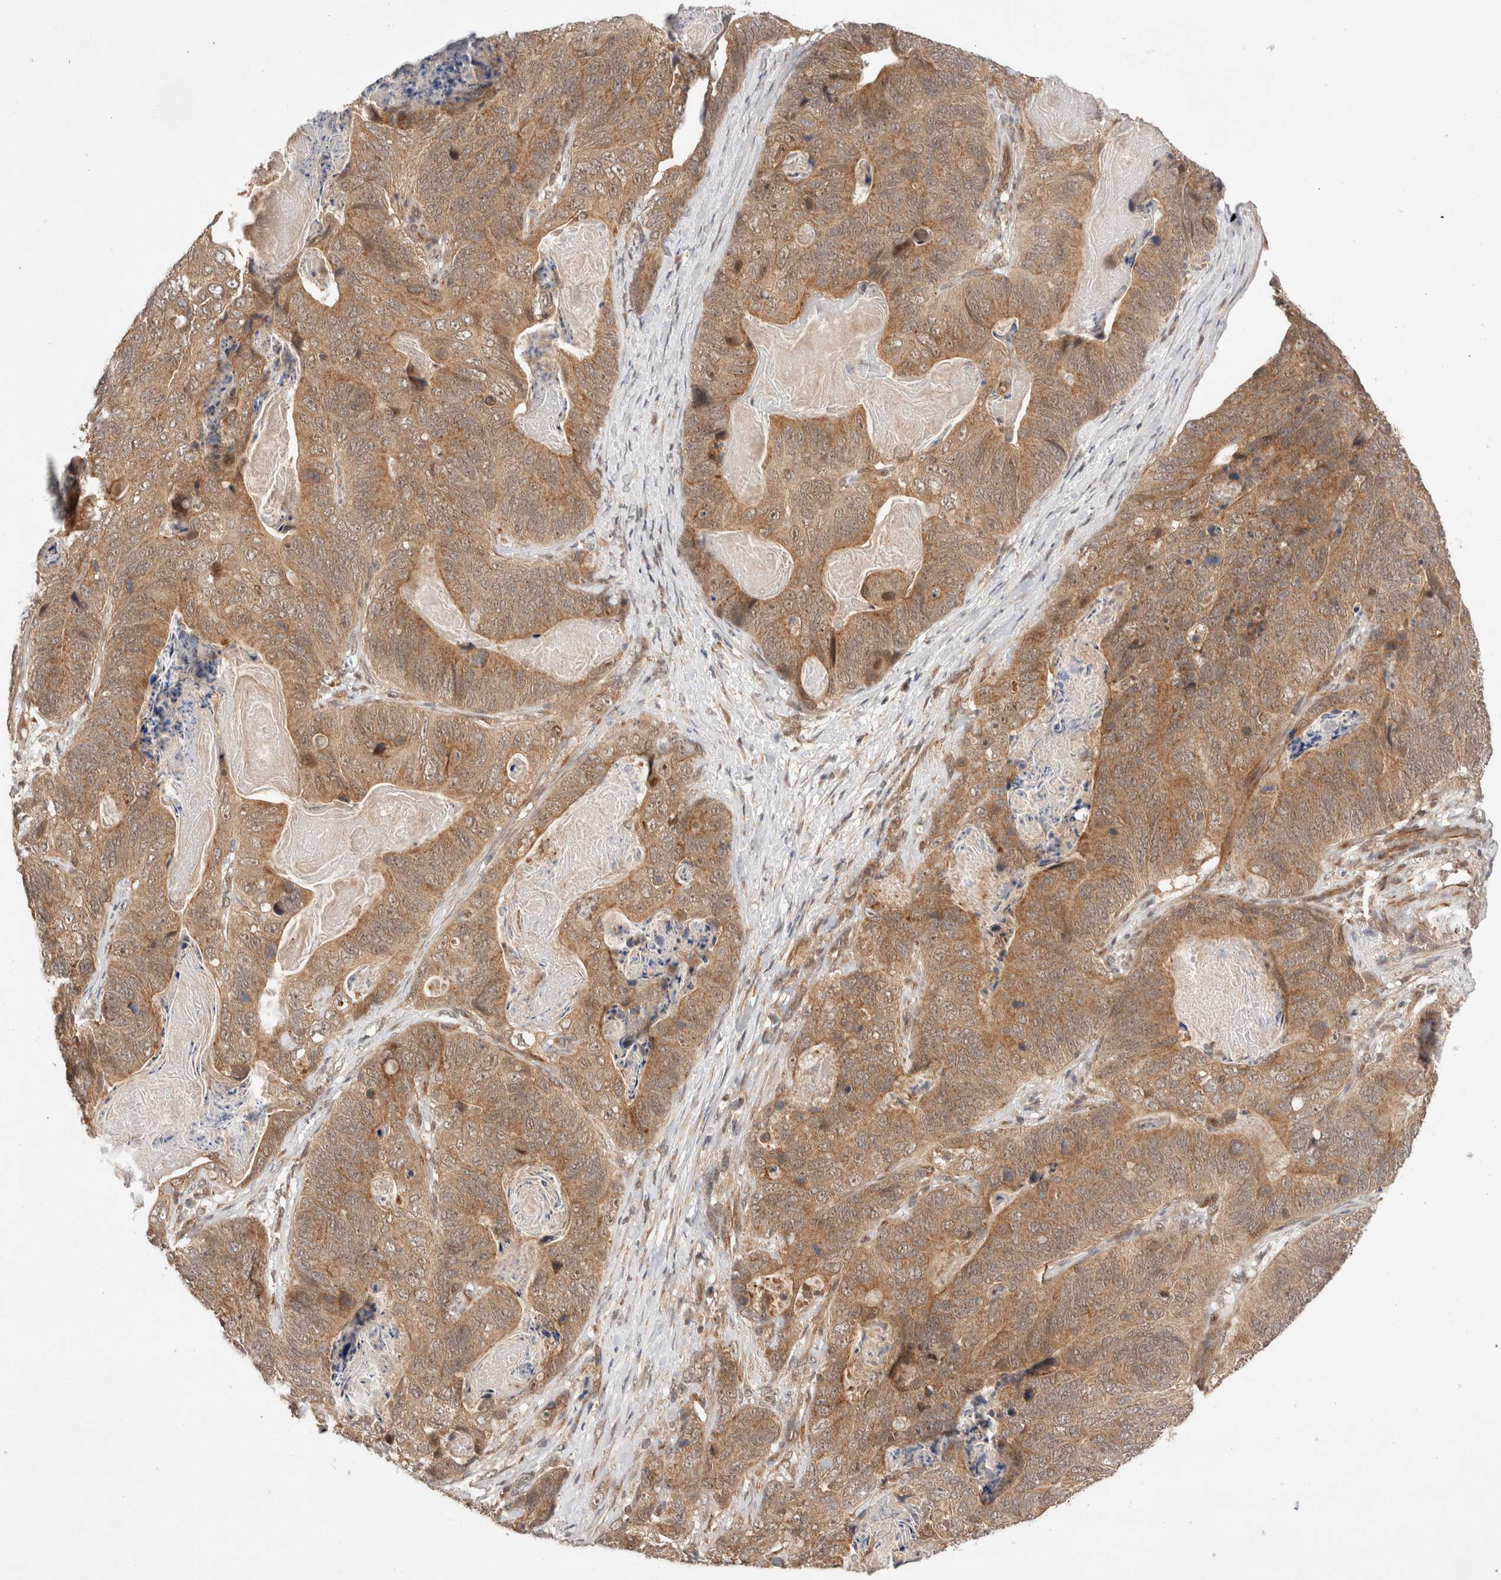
{"staining": {"intensity": "moderate", "quantity": ">75%", "location": "cytoplasmic/membranous,nuclear"}, "tissue": "stomach cancer", "cell_type": "Tumor cells", "image_type": "cancer", "snomed": [{"axis": "morphology", "description": "Normal tissue, NOS"}, {"axis": "morphology", "description": "Adenocarcinoma, NOS"}, {"axis": "topography", "description": "Stomach"}], "caption": "Protein staining of adenocarcinoma (stomach) tissue demonstrates moderate cytoplasmic/membranous and nuclear expression in approximately >75% of tumor cells.", "gene": "SIKE1", "patient": {"sex": "female", "age": 89}}